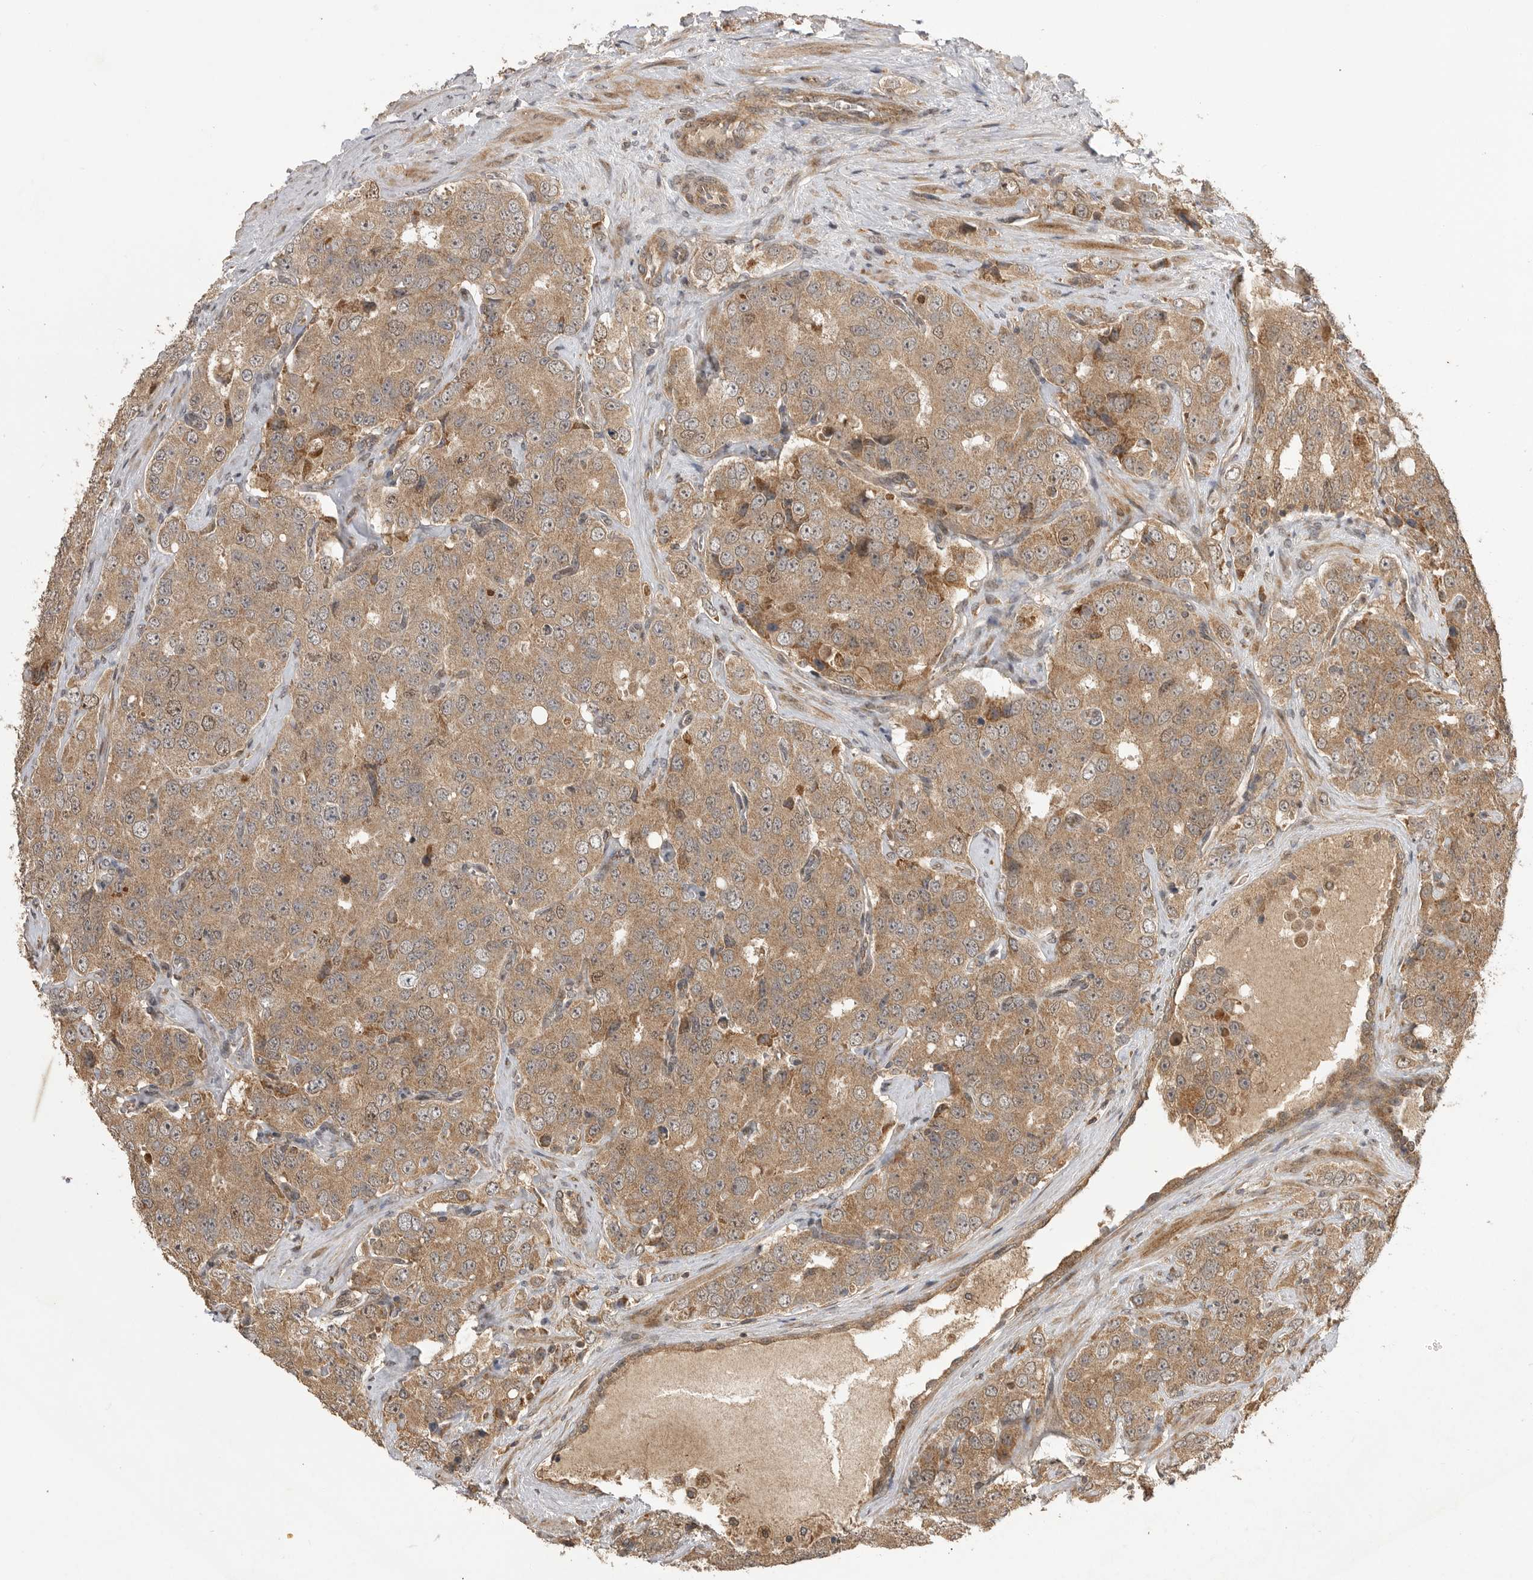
{"staining": {"intensity": "moderate", "quantity": ">75%", "location": "cytoplasmic/membranous"}, "tissue": "prostate cancer", "cell_type": "Tumor cells", "image_type": "cancer", "snomed": [{"axis": "morphology", "description": "Adenocarcinoma, High grade"}, {"axis": "topography", "description": "Prostate"}], "caption": "Moderate cytoplasmic/membranous staining for a protein is identified in approximately >75% of tumor cells of prostate cancer using immunohistochemistry.", "gene": "BOC", "patient": {"sex": "male", "age": 58}}